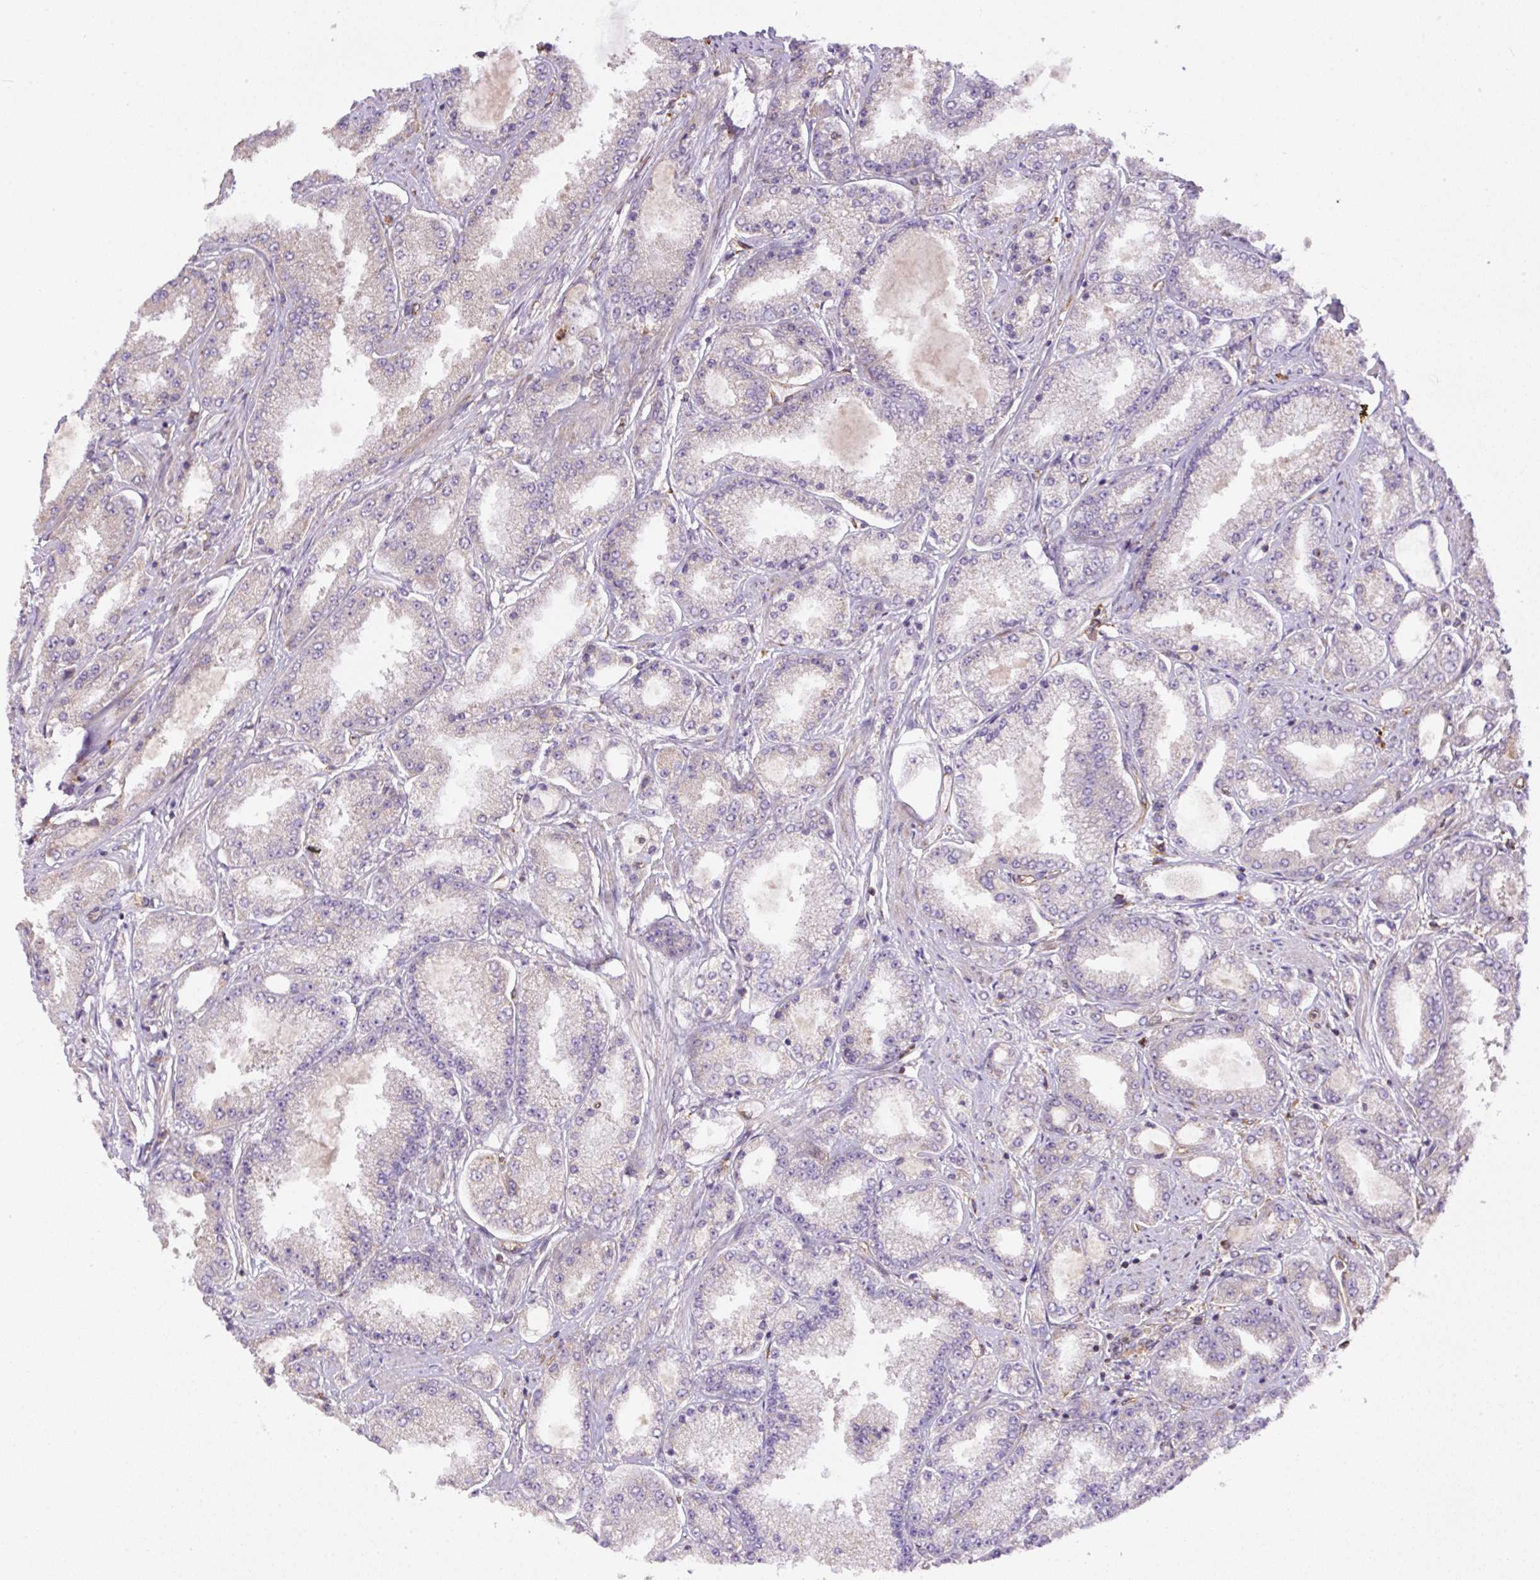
{"staining": {"intensity": "negative", "quantity": "none", "location": "none"}, "tissue": "prostate cancer", "cell_type": "Tumor cells", "image_type": "cancer", "snomed": [{"axis": "morphology", "description": "Adenocarcinoma, High grade"}, {"axis": "topography", "description": "Prostate"}], "caption": "IHC micrograph of prostate cancer (high-grade adenocarcinoma) stained for a protein (brown), which displays no expression in tumor cells.", "gene": "PPME1", "patient": {"sex": "male", "age": 69}}